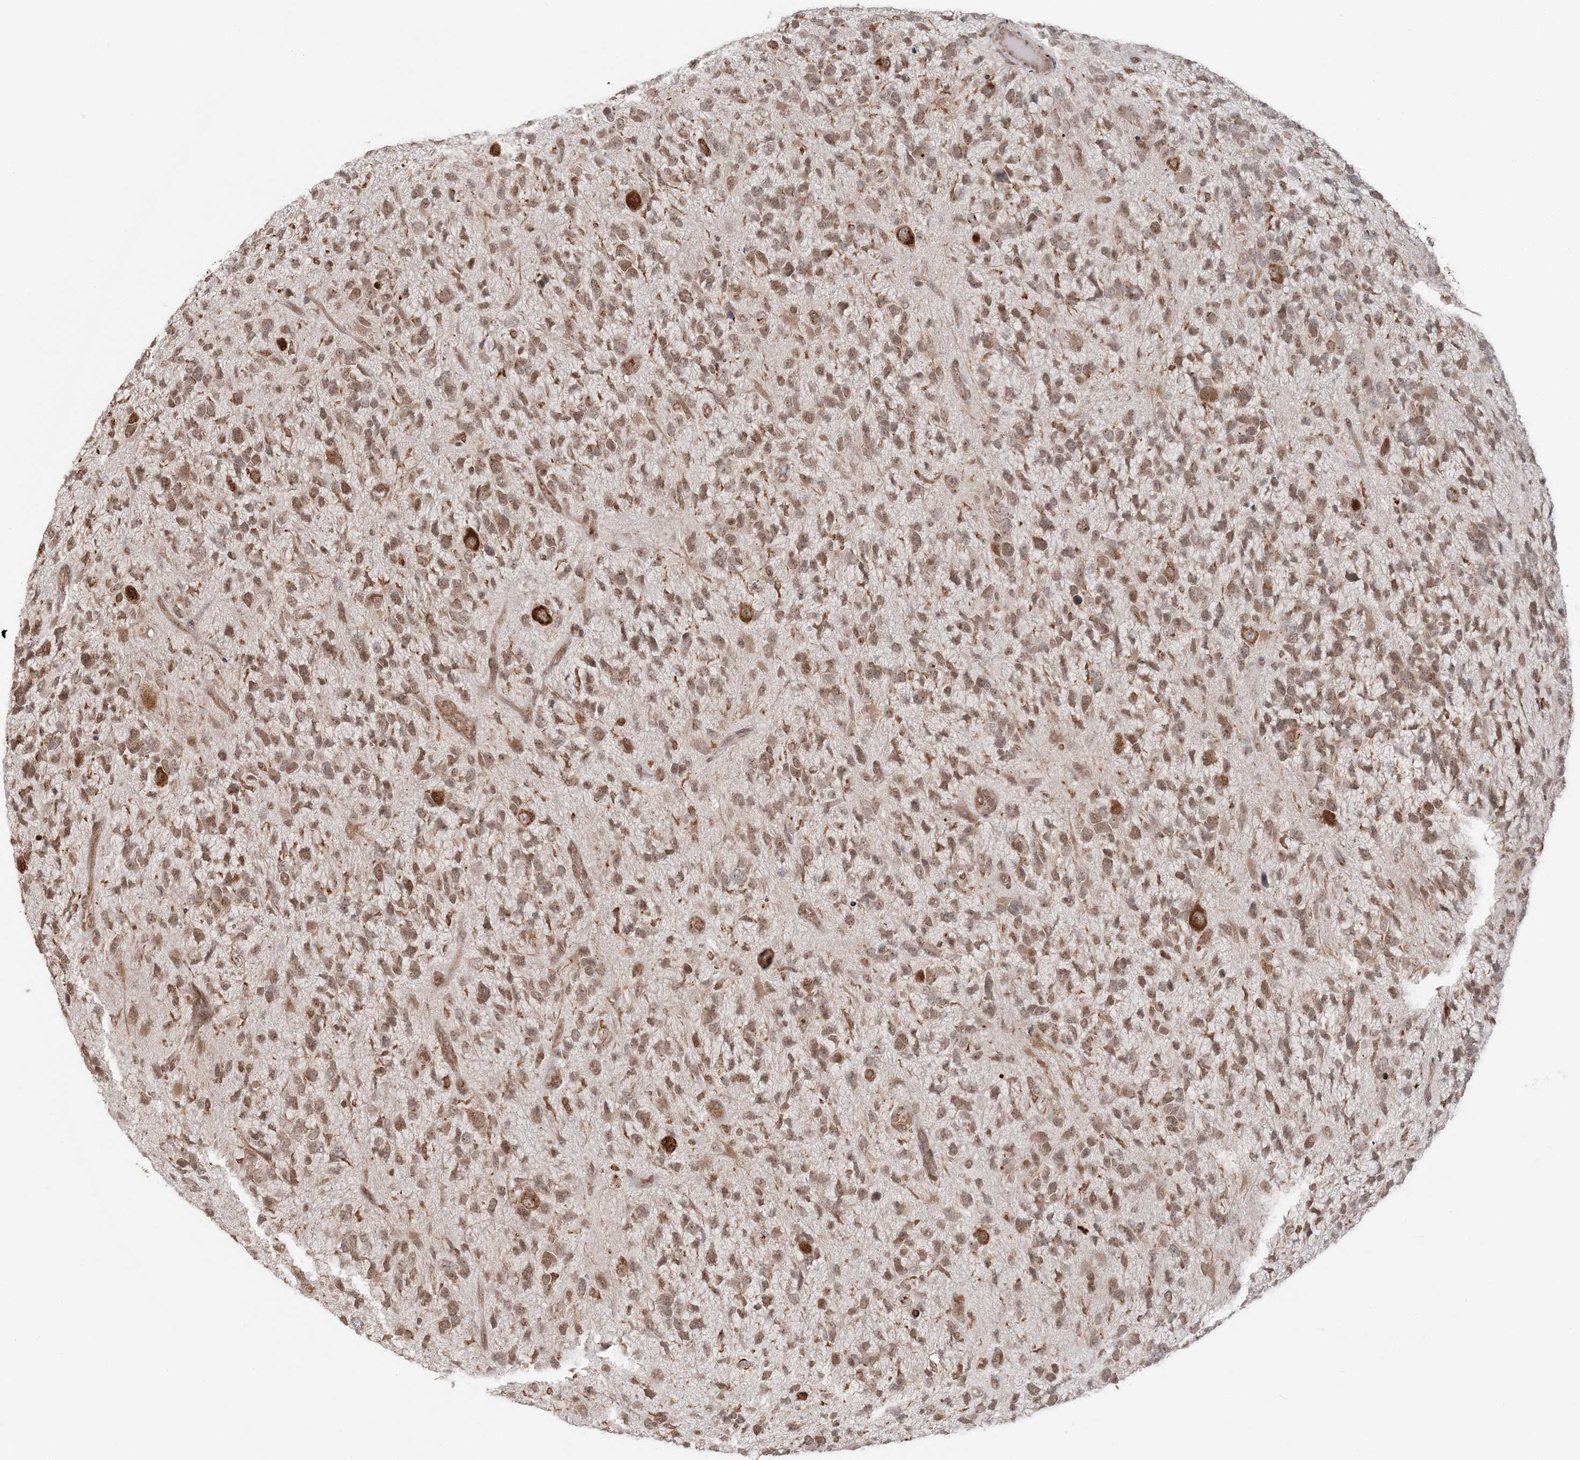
{"staining": {"intensity": "moderate", "quantity": ">75%", "location": "cytoplasmic/membranous,nuclear"}, "tissue": "glioma", "cell_type": "Tumor cells", "image_type": "cancer", "snomed": [{"axis": "morphology", "description": "Glioma, malignant, High grade"}, {"axis": "topography", "description": "Brain"}], "caption": "Protein analysis of glioma tissue displays moderate cytoplasmic/membranous and nuclear staining in approximately >75% of tumor cells. (DAB (3,3'-diaminobenzidine) IHC, brown staining for protein, blue staining for nuclei).", "gene": "TMED10", "patient": {"sex": "female", "age": 58}}